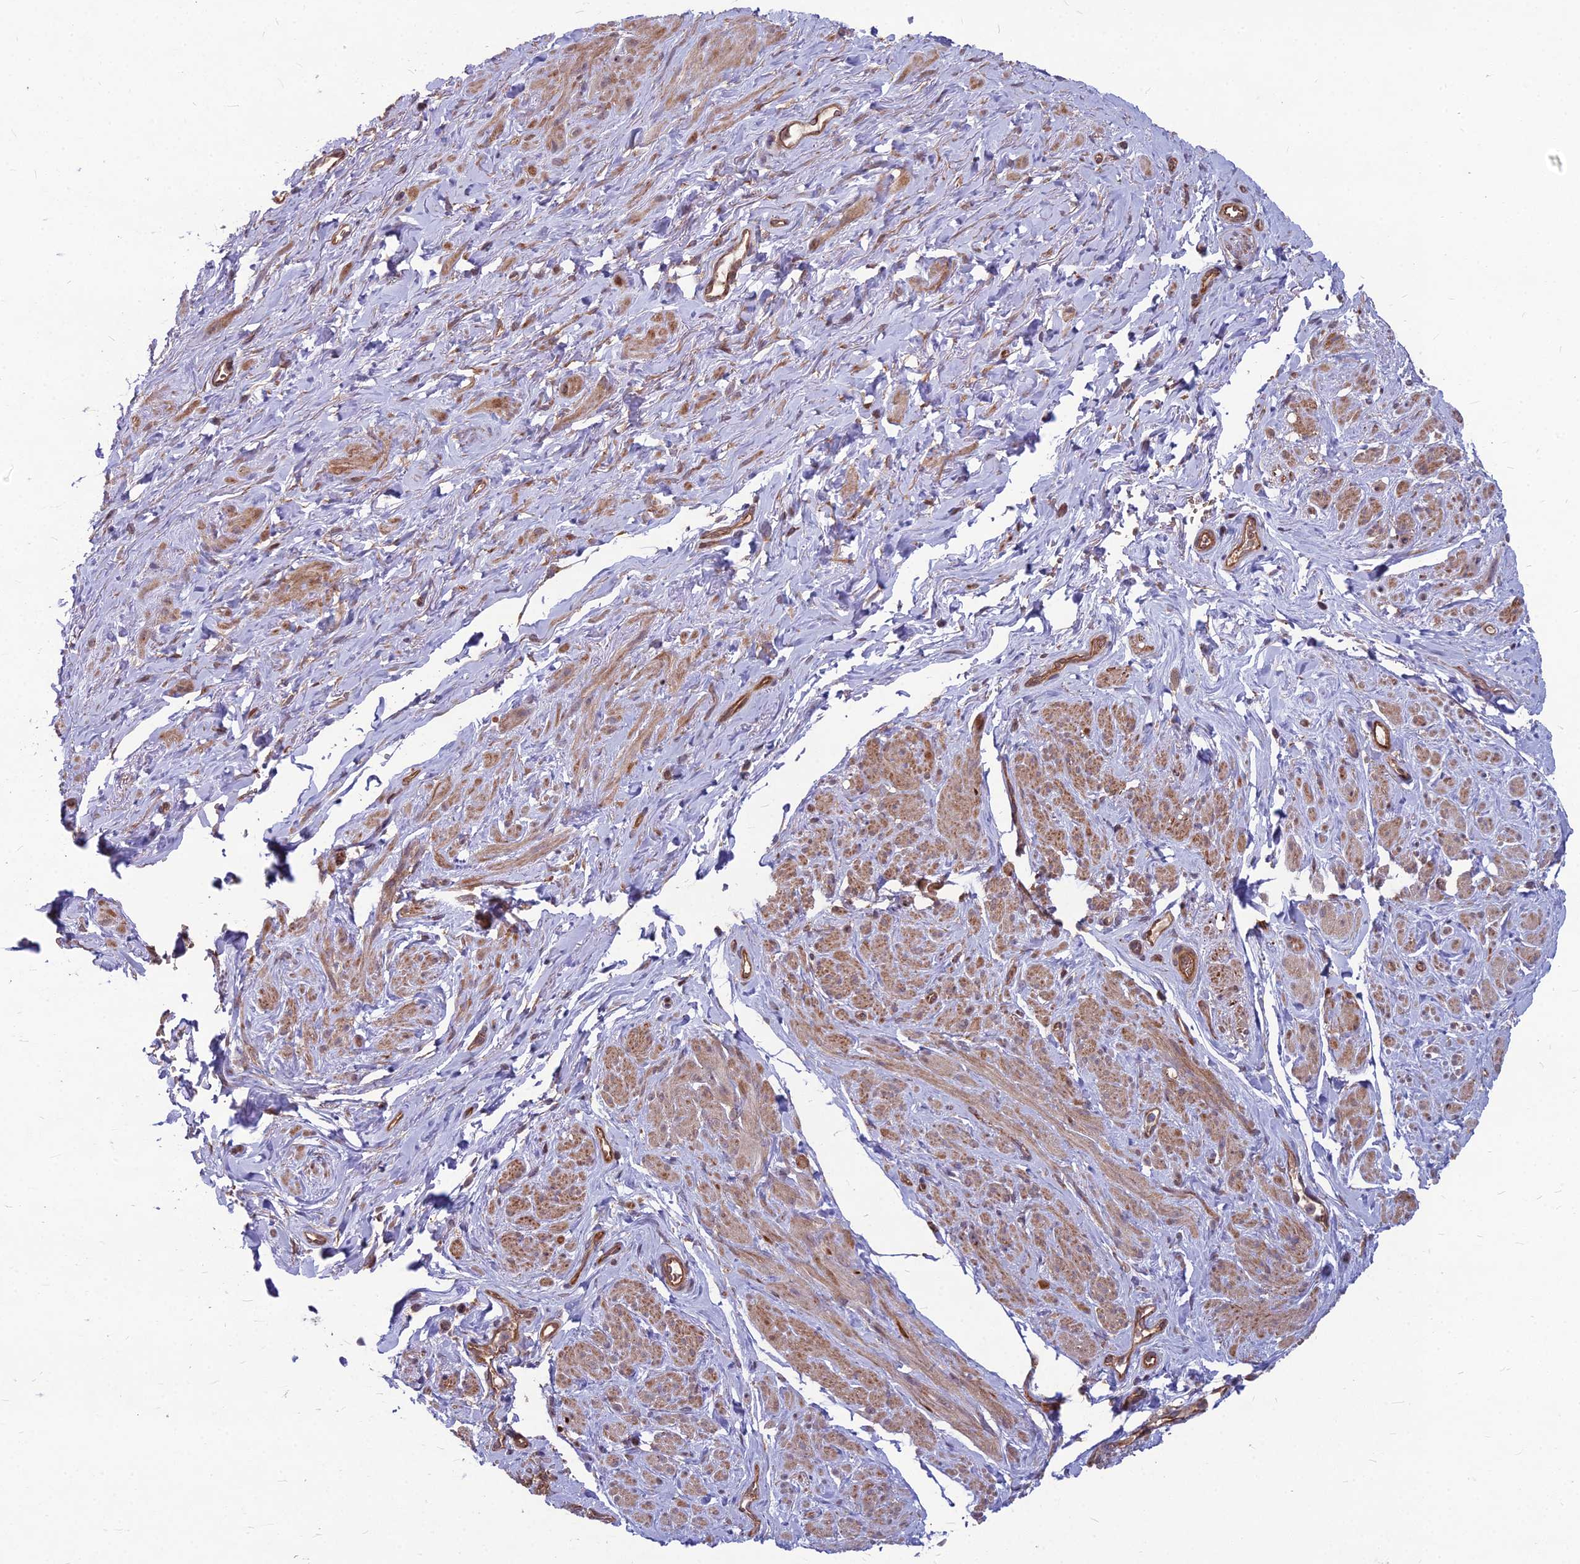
{"staining": {"intensity": "moderate", "quantity": "25%-75%", "location": "cytoplasmic/membranous"}, "tissue": "smooth muscle", "cell_type": "Smooth muscle cells", "image_type": "normal", "snomed": [{"axis": "morphology", "description": "Normal tissue, NOS"}, {"axis": "topography", "description": "Smooth muscle"}, {"axis": "topography", "description": "Peripheral nerve tissue"}], "caption": "Immunohistochemistry (IHC) (DAB (3,3'-diaminobenzidine)) staining of benign human smooth muscle shows moderate cytoplasmic/membranous protein staining in about 25%-75% of smooth muscle cells. Immunohistochemistry (IHC) stains the protein in brown and the nuclei are stained blue.", "gene": "MFSD8", "patient": {"sex": "male", "age": 69}}